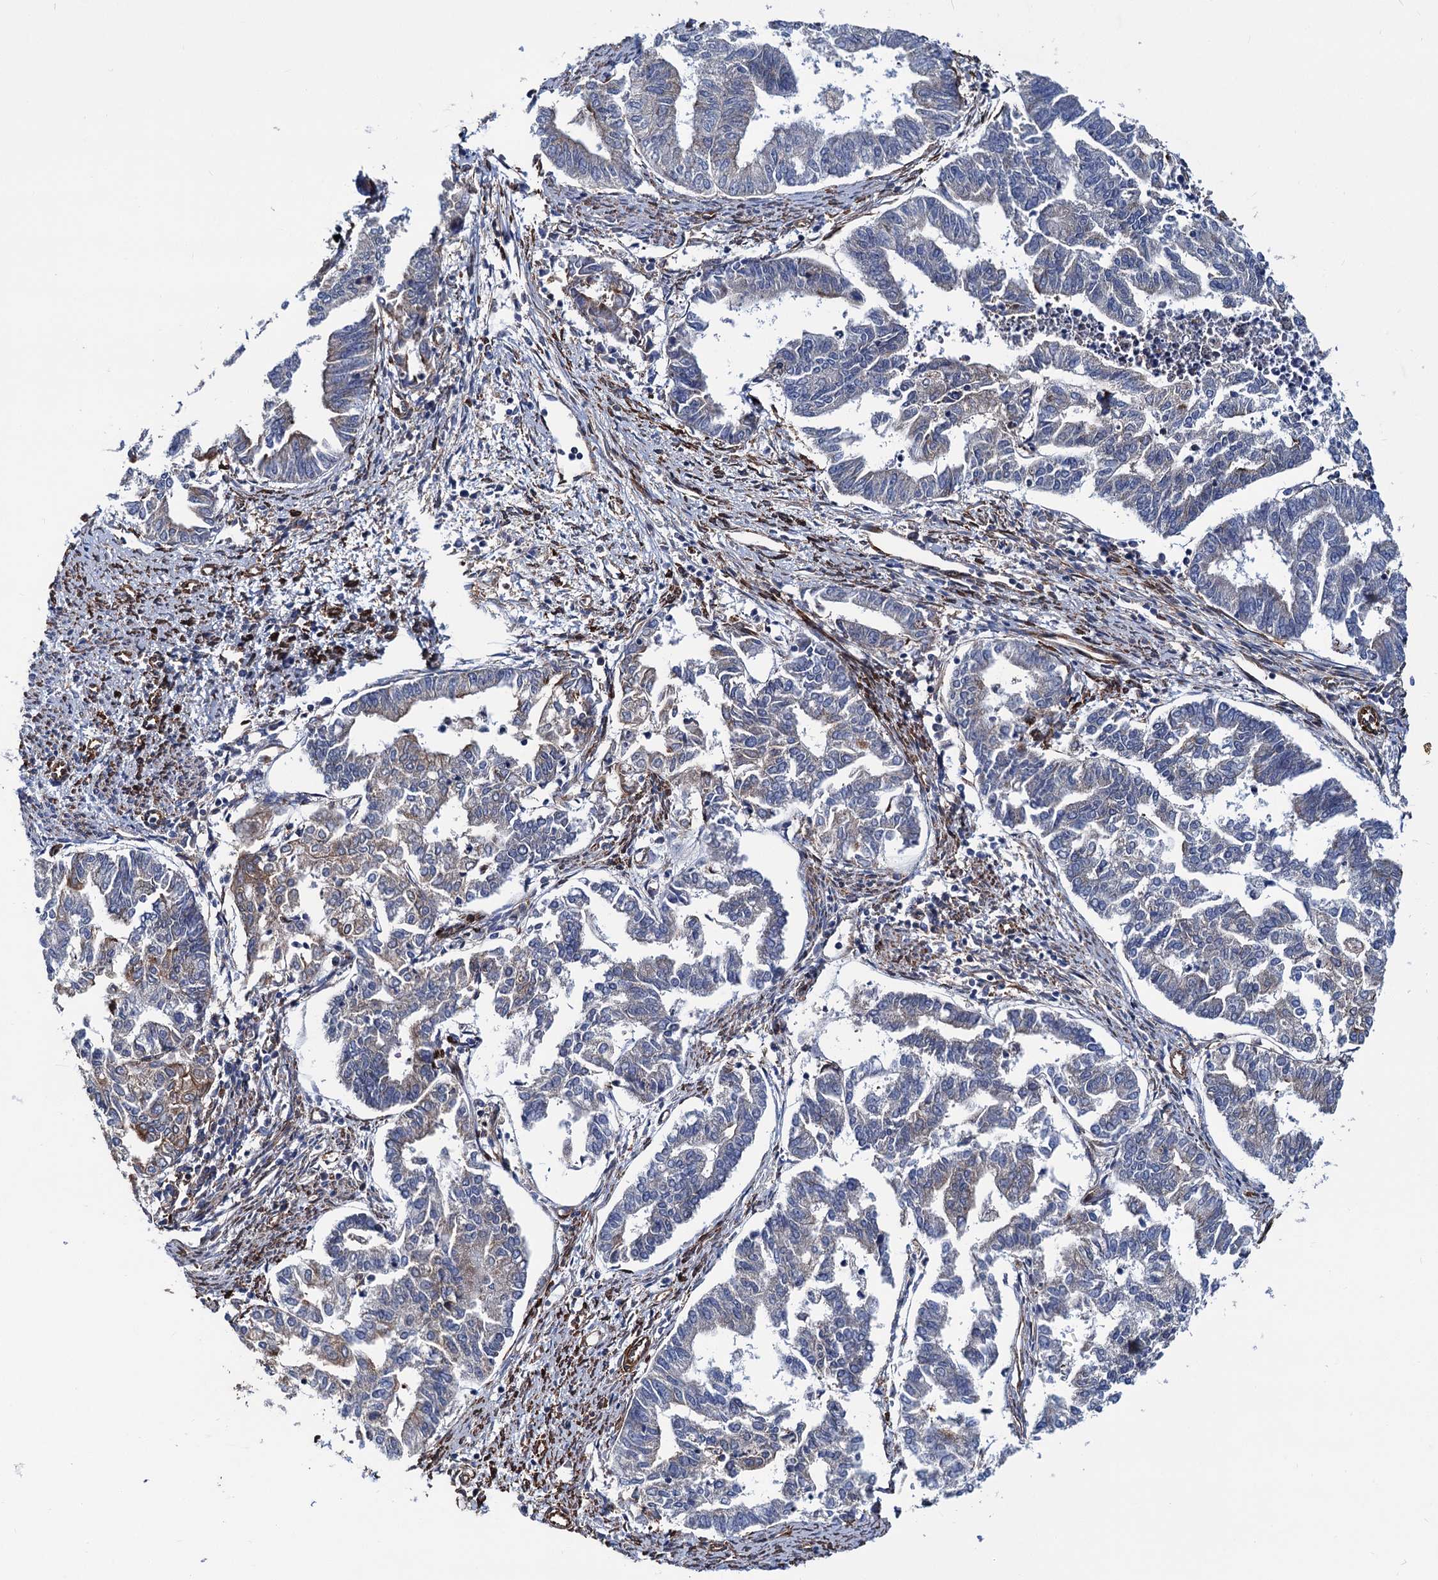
{"staining": {"intensity": "moderate", "quantity": "<25%", "location": "cytoplasmic/membranous"}, "tissue": "endometrial cancer", "cell_type": "Tumor cells", "image_type": "cancer", "snomed": [{"axis": "morphology", "description": "Adenocarcinoma, NOS"}, {"axis": "topography", "description": "Endometrium"}], "caption": "A brown stain labels moderate cytoplasmic/membranous expression of a protein in human endometrial cancer (adenocarcinoma) tumor cells. (brown staining indicates protein expression, while blue staining denotes nuclei).", "gene": "TRIM55", "patient": {"sex": "female", "age": 79}}